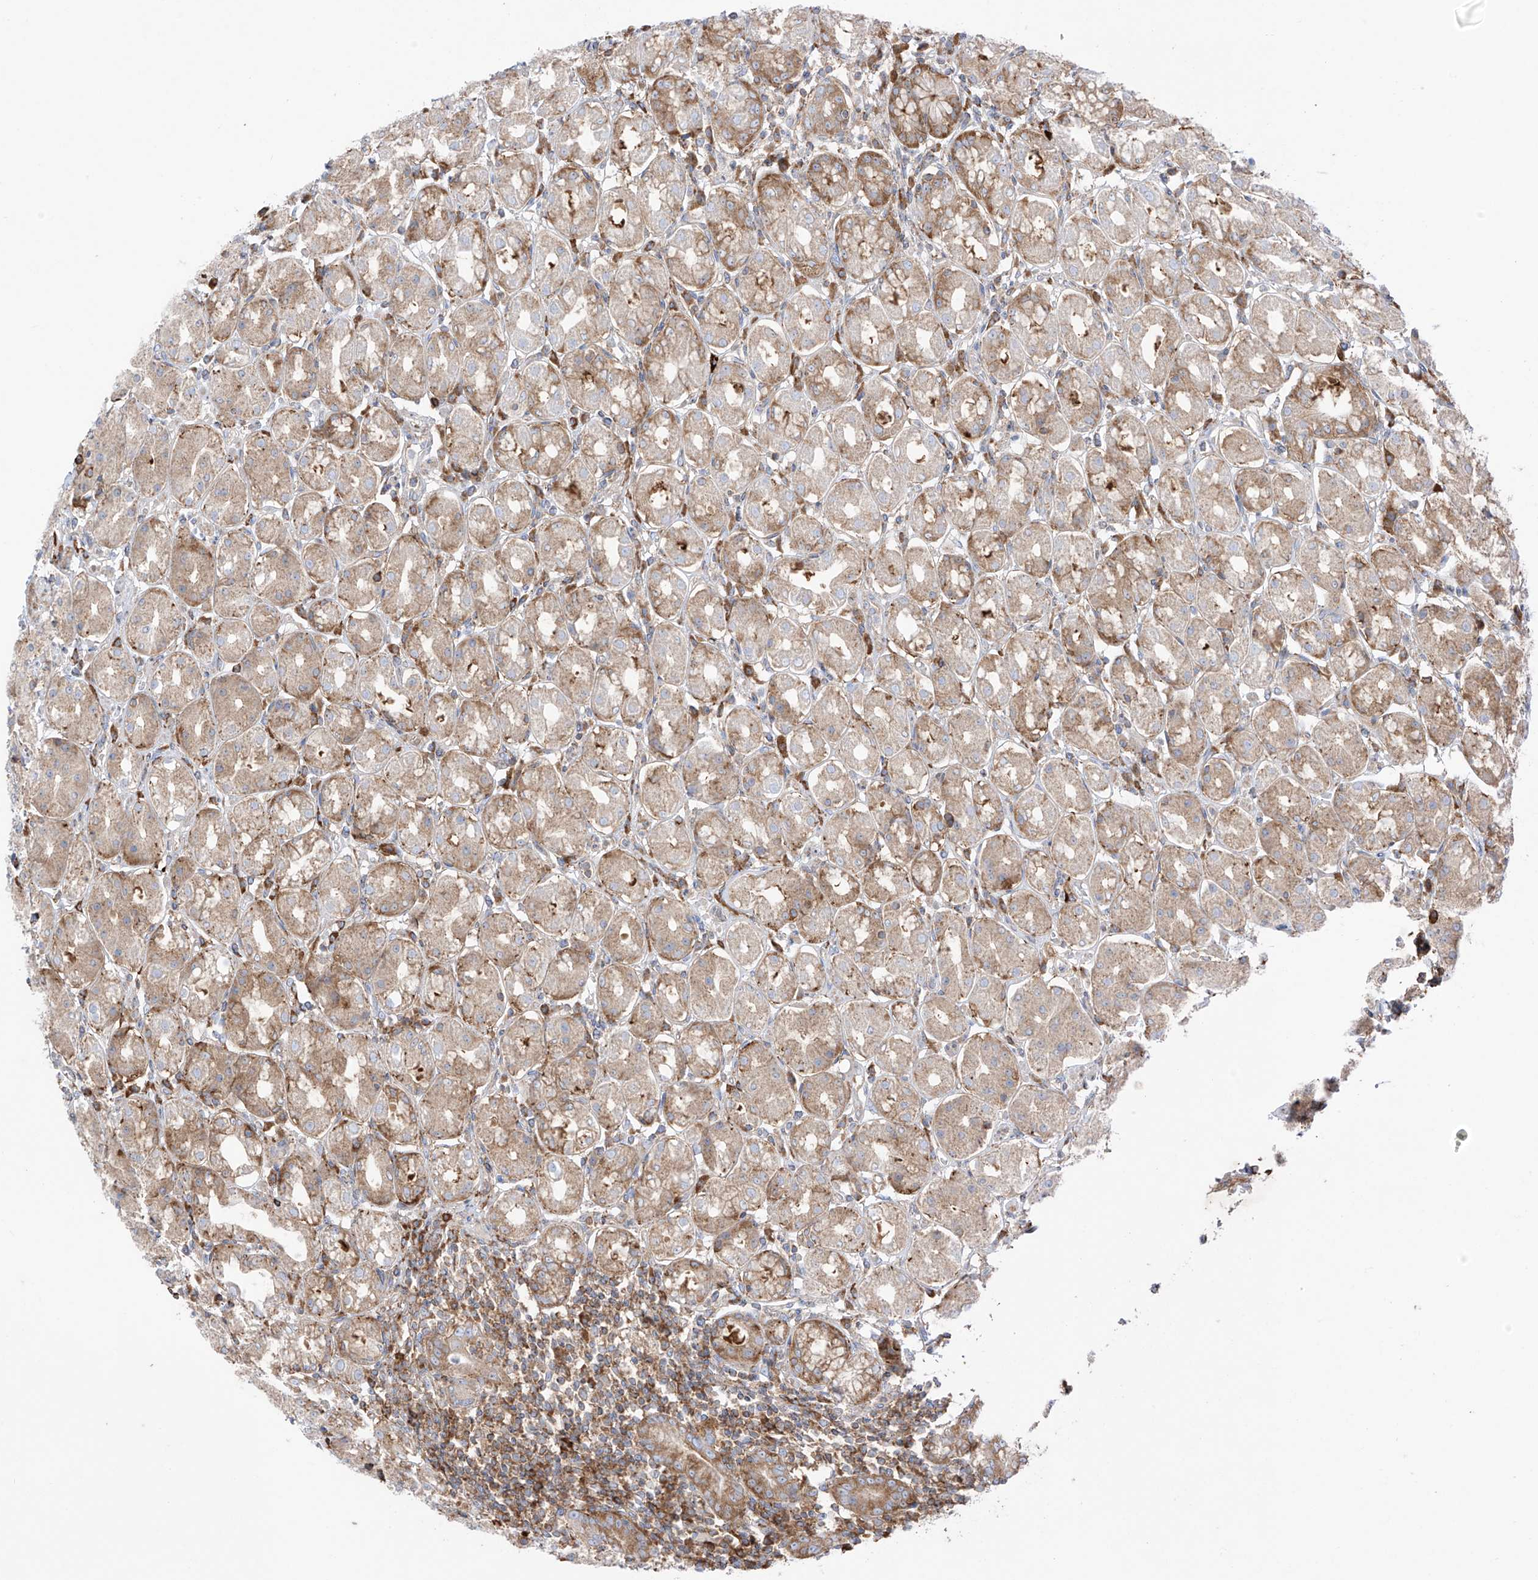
{"staining": {"intensity": "strong", "quantity": "25%-75%", "location": "cytoplasmic/membranous"}, "tissue": "stomach", "cell_type": "Glandular cells", "image_type": "normal", "snomed": [{"axis": "morphology", "description": "Normal tissue, NOS"}, {"axis": "topography", "description": "Stomach"}, {"axis": "topography", "description": "Stomach, lower"}], "caption": "IHC photomicrograph of benign stomach stained for a protein (brown), which reveals high levels of strong cytoplasmic/membranous positivity in about 25%-75% of glandular cells.", "gene": "XKR3", "patient": {"sex": "female", "age": 56}}